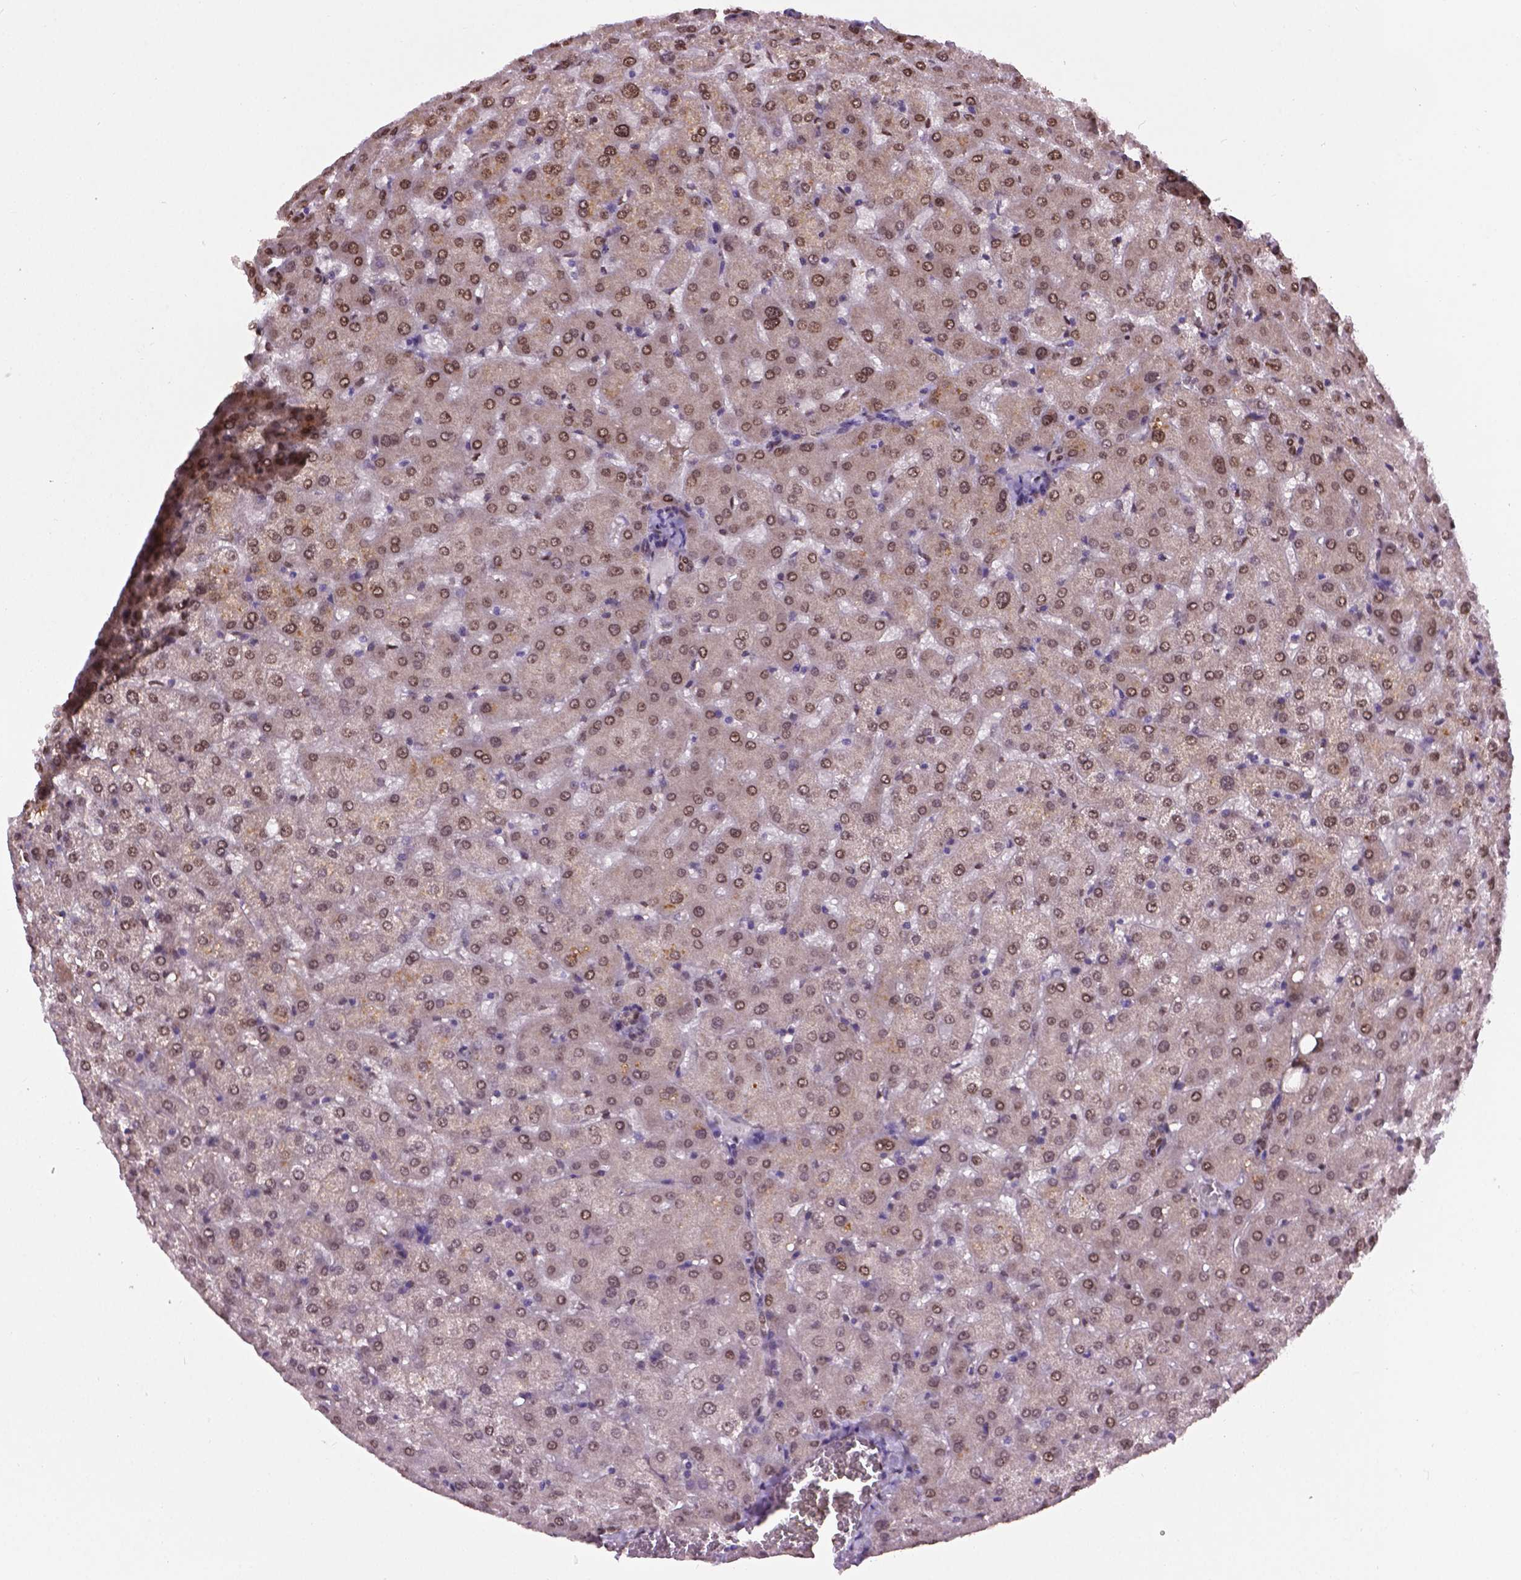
{"staining": {"intensity": "weak", "quantity": ">75%", "location": "nuclear"}, "tissue": "liver", "cell_type": "Cholangiocytes", "image_type": "normal", "snomed": [{"axis": "morphology", "description": "Normal tissue, NOS"}, {"axis": "topography", "description": "Liver"}], "caption": "Immunohistochemistry of benign human liver exhibits low levels of weak nuclear staining in about >75% of cholangiocytes.", "gene": "ENSG00000289700", "patient": {"sex": "female", "age": 50}}